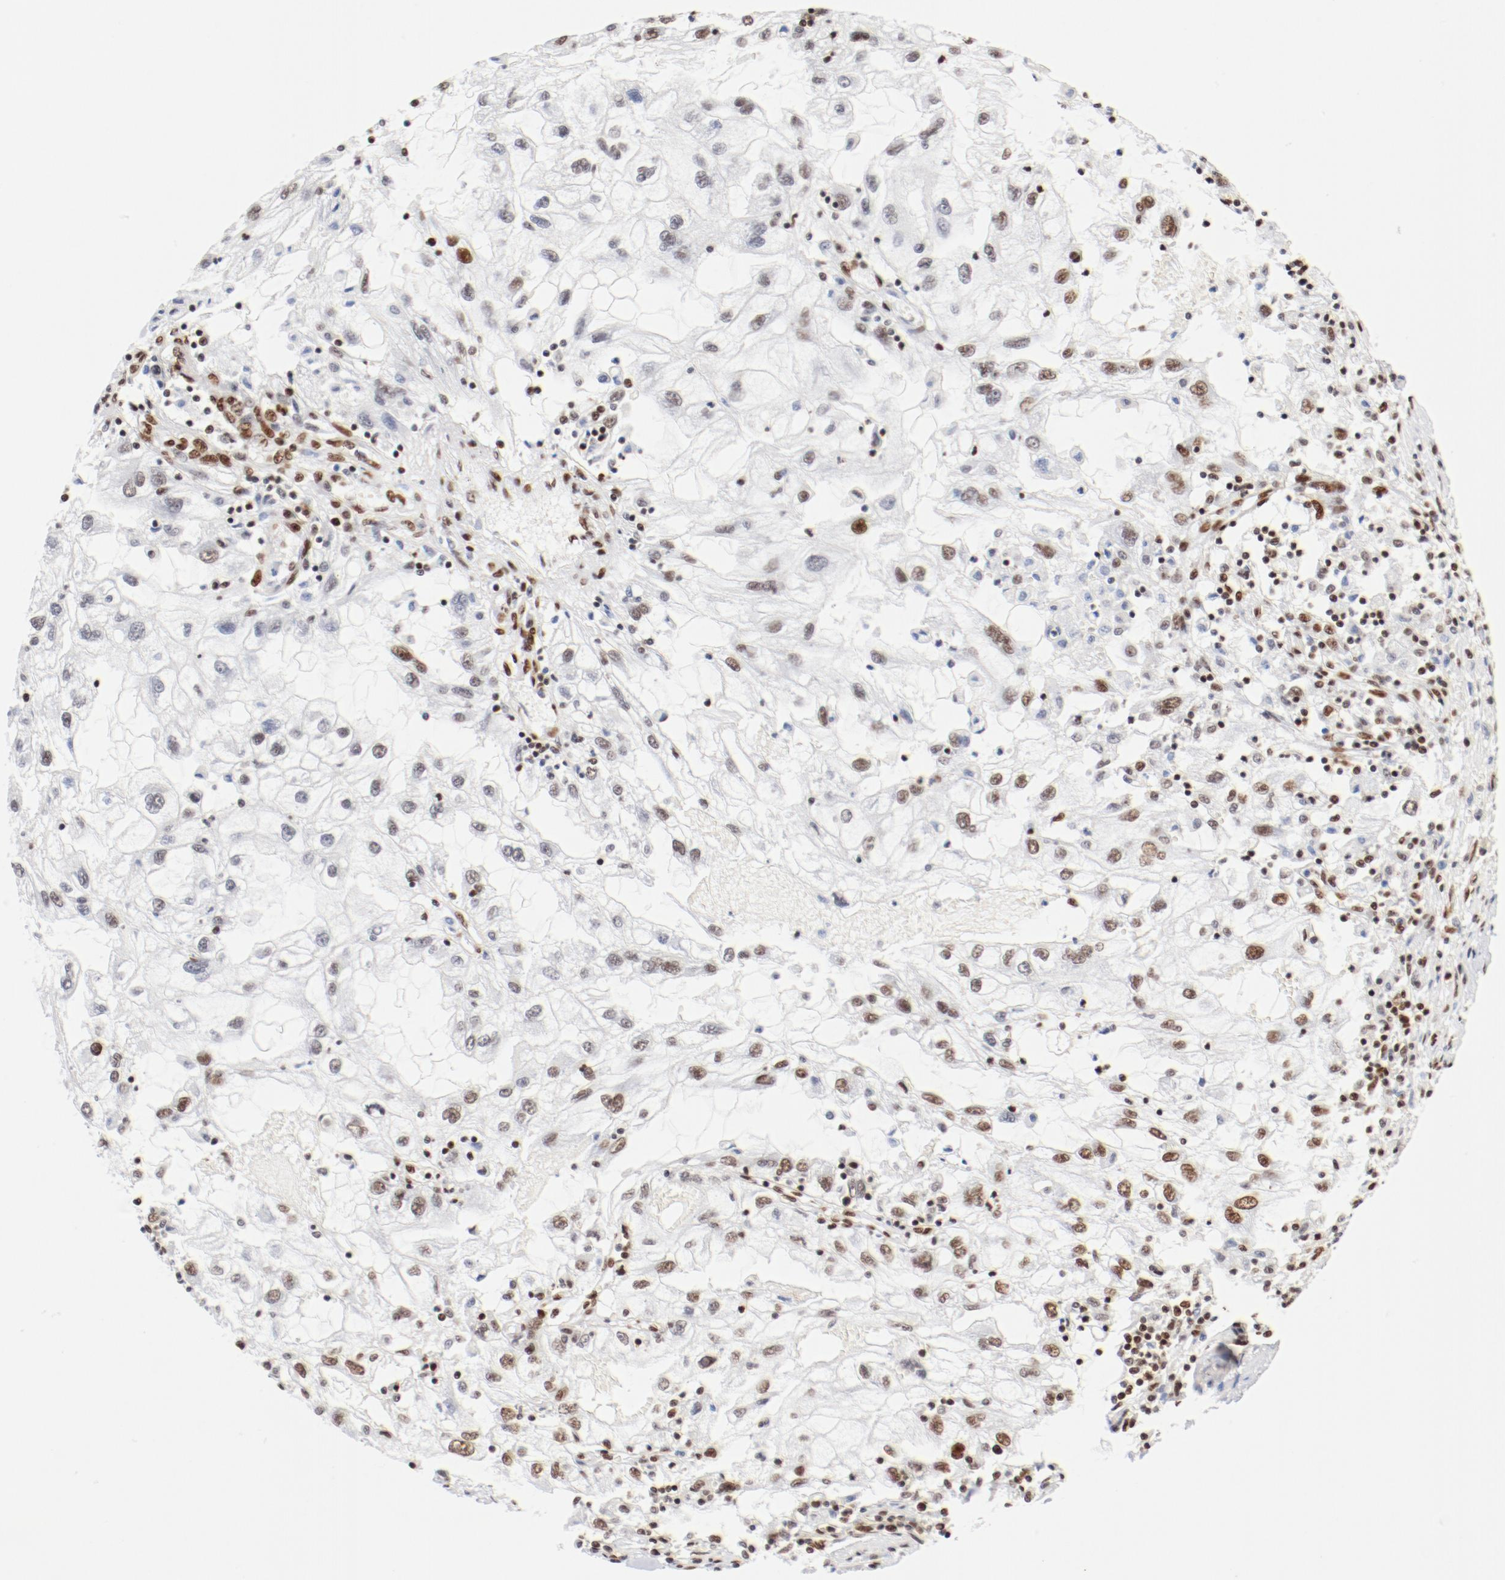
{"staining": {"intensity": "moderate", "quantity": ">75%", "location": "nuclear"}, "tissue": "renal cancer", "cell_type": "Tumor cells", "image_type": "cancer", "snomed": [{"axis": "morphology", "description": "Normal tissue, NOS"}, {"axis": "morphology", "description": "Adenocarcinoma, NOS"}, {"axis": "topography", "description": "Kidney"}], "caption": "The micrograph shows immunohistochemical staining of renal adenocarcinoma. There is moderate nuclear staining is identified in about >75% of tumor cells.", "gene": "CTBP1", "patient": {"sex": "male", "age": 71}}